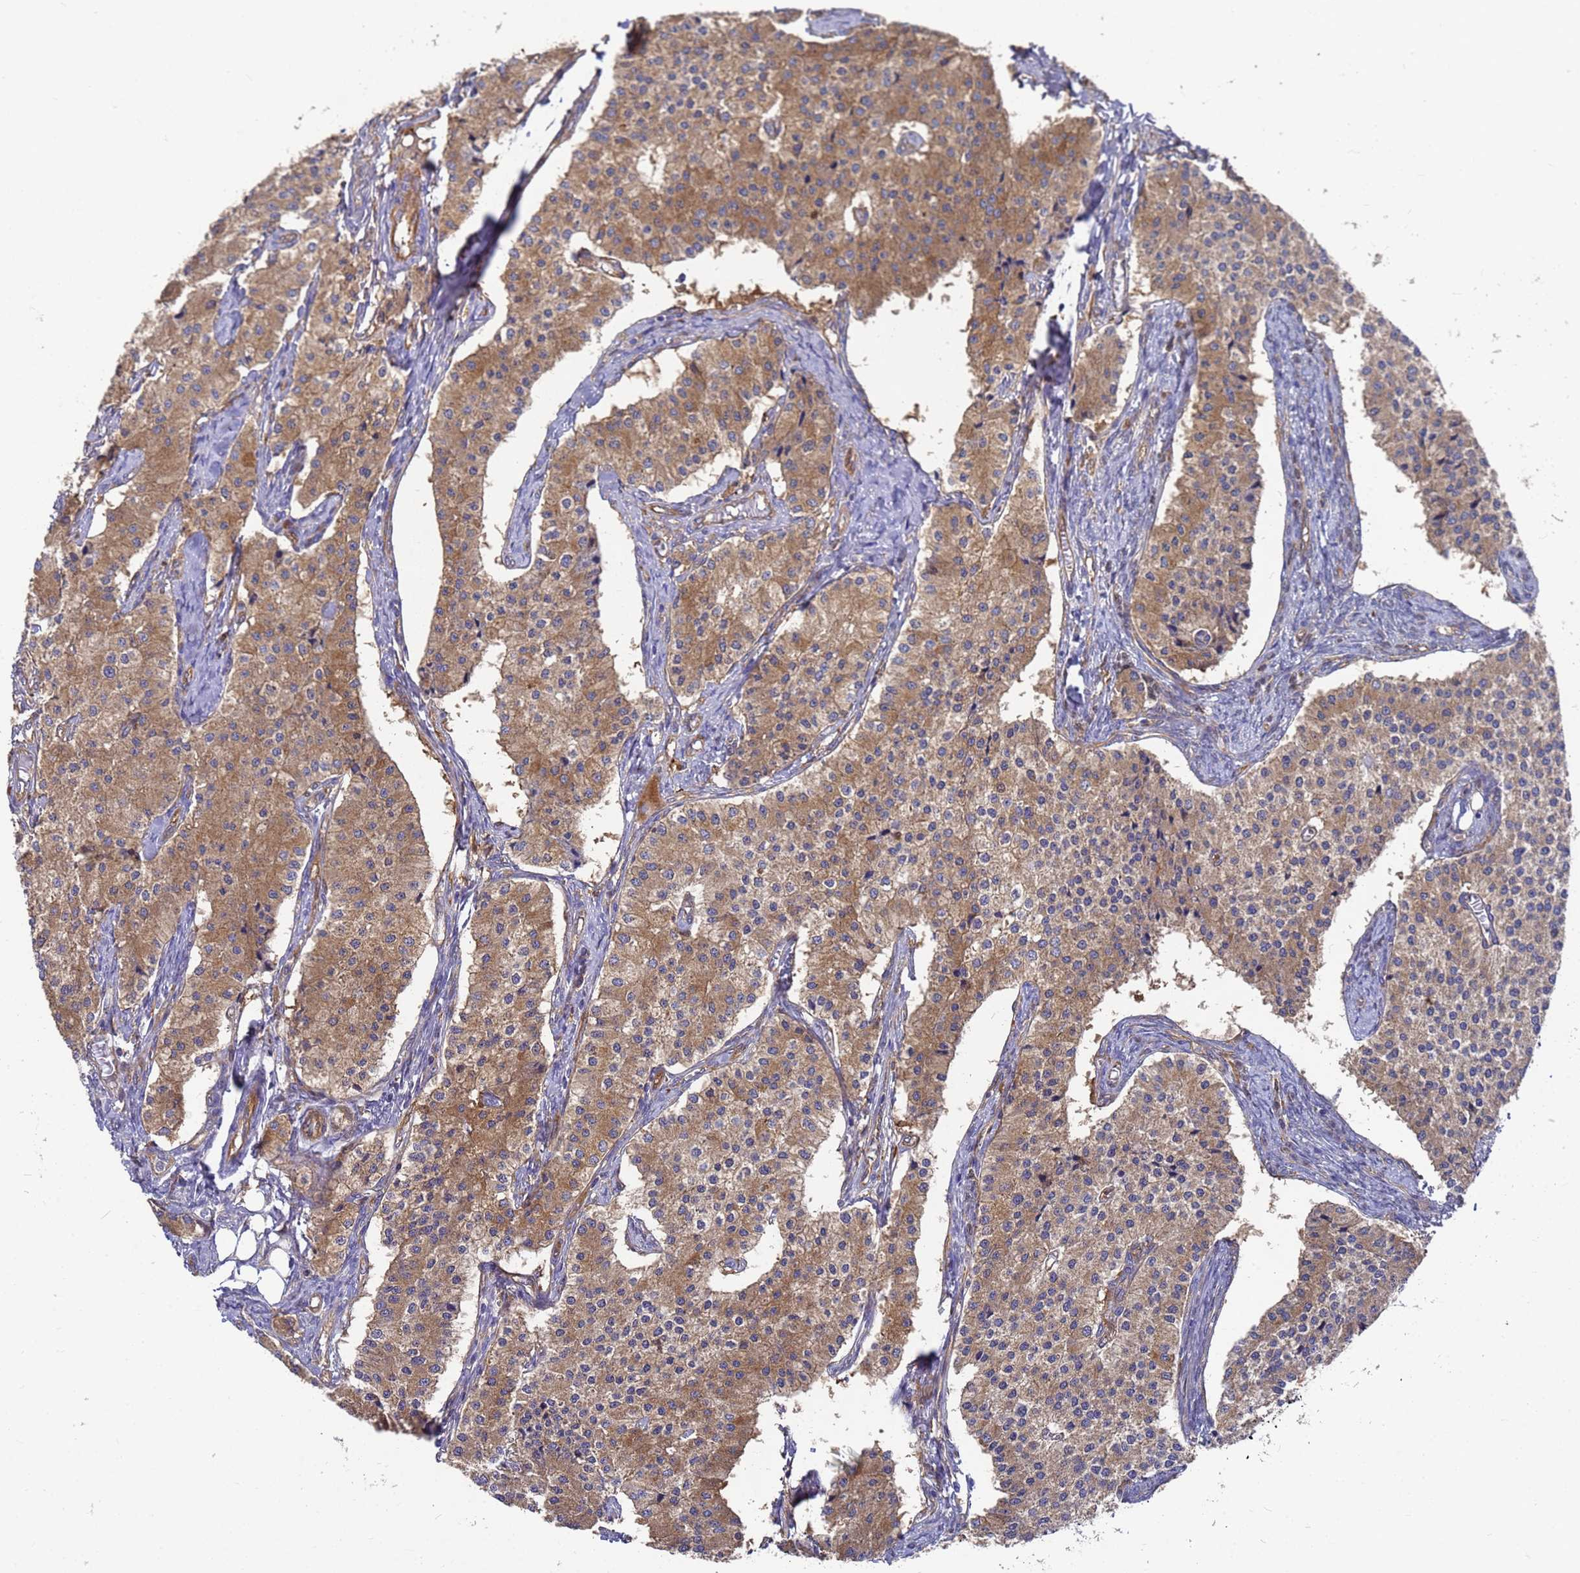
{"staining": {"intensity": "moderate", "quantity": ">75%", "location": "cytoplasmic/membranous"}, "tissue": "carcinoid", "cell_type": "Tumor cells", "image_type": "cancer", "snomed": [{"axis": "morphology", "description": "Carcinoid, malignant, NOS"}, {"axis": "topography", "description": "Colon"}], "caption": "An image of human malignant carcinoid stained for a protein displays moderate cytoplasmic/membranous brown staining in tumor cells. The staining was performed using DAB (3,3'-diaminobenzidine) to visualize the protein expression in brown, while the nuclei were stained in blue with hematoxylin (Magnification: 20x).", "gene": "SLC35E2B", "patient": {"sex": "female", "age": 52}}